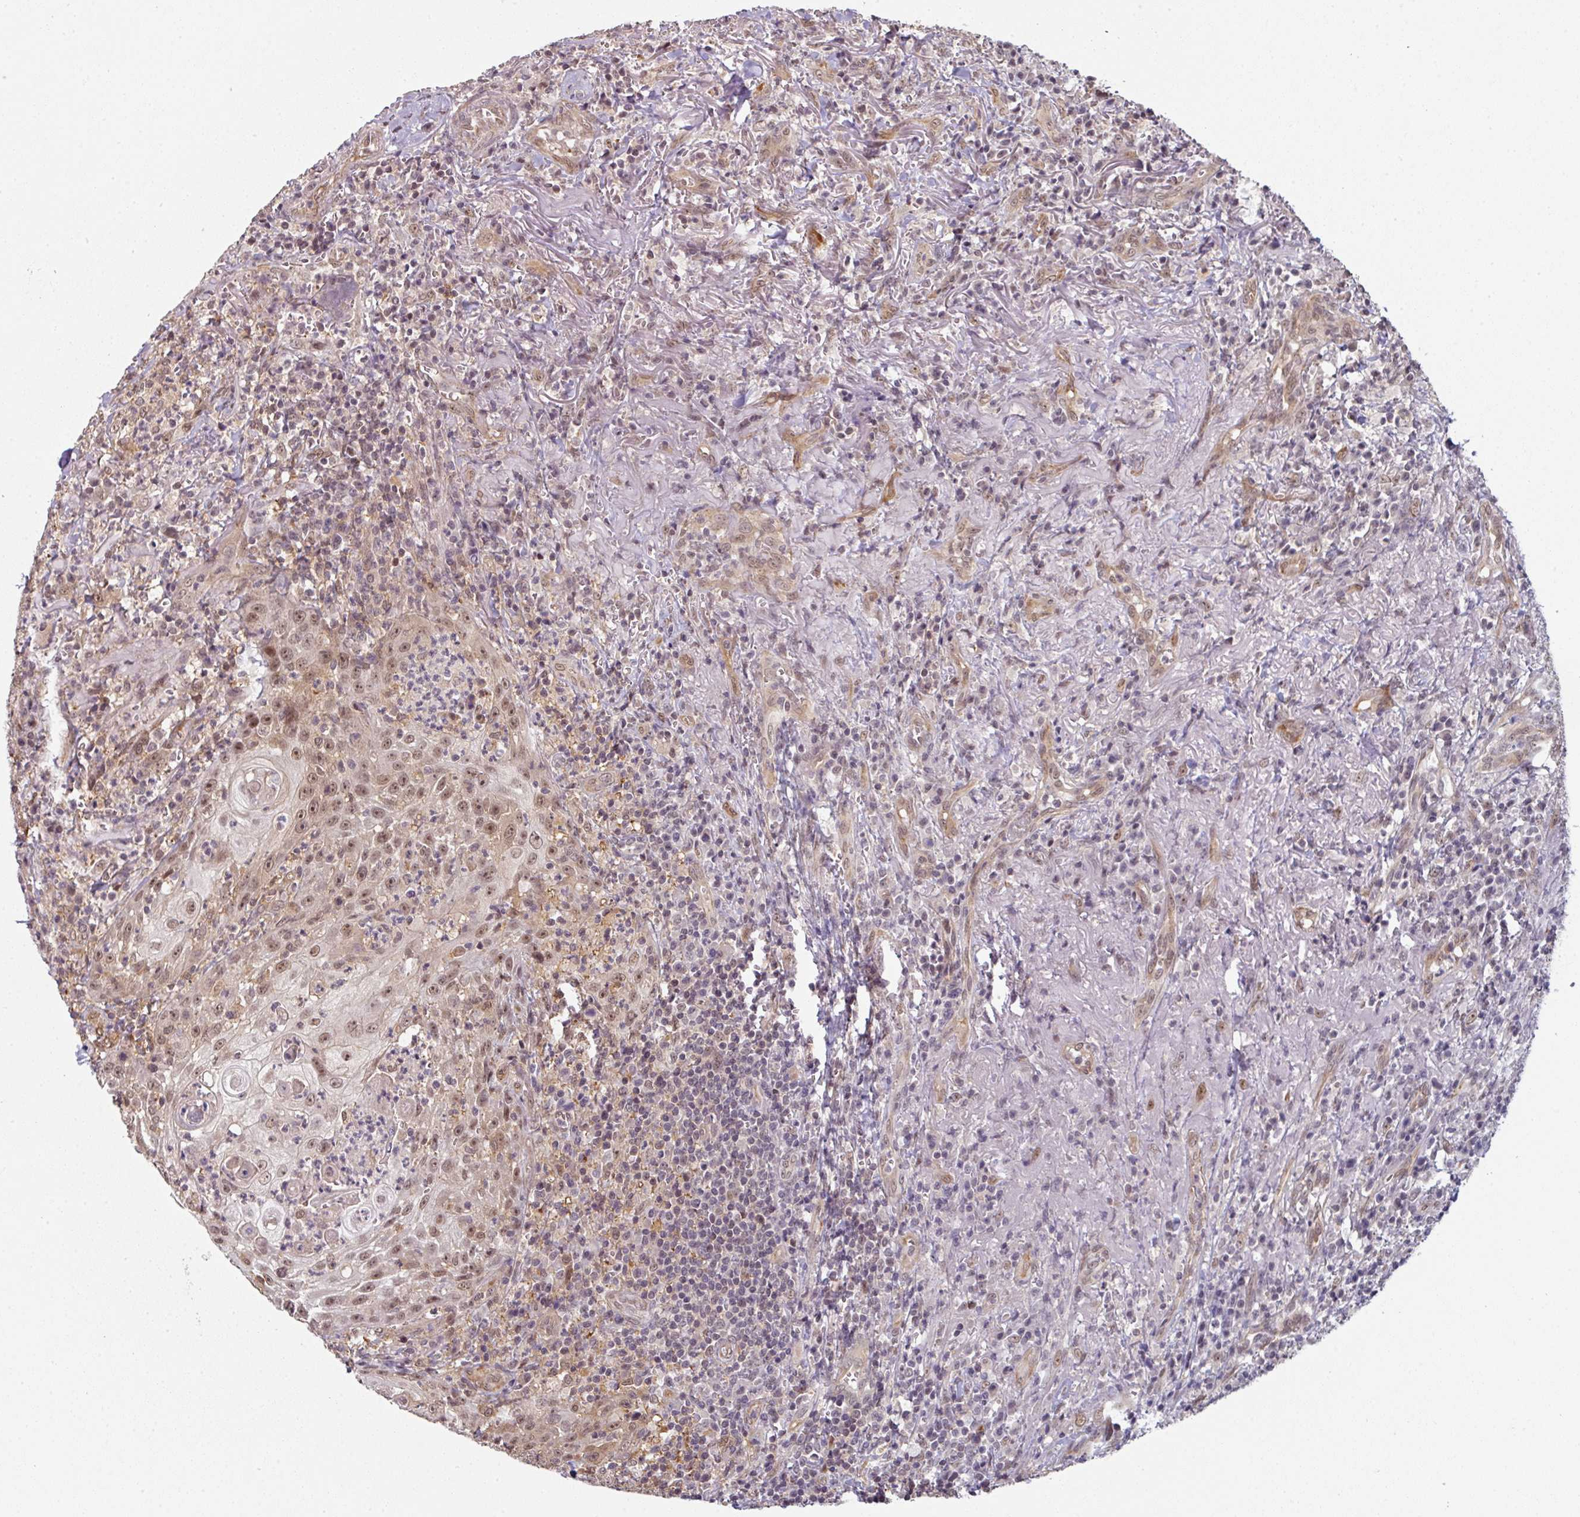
{"staining": {"intensity": "moderate", "quantity": ">75%", "location": "nuclear"}, "tissue": "head and neck cancer", "cell_type": "Tumor cells", "image_type": "cancer", "snomed": [{"axis": "morphology", "description": "Normal tissue, NOS"}, {"axis": "morphology", "description": "Squamous cell carcinoma, NOS"}, {"axis": "topography", "description": "Oral tissue"}, {"axis": "topography", "description": "Head-Neck"}], "caption": "Tumor cells reveal medium levels of moderate nuclear expression in about >75% of cells in head and neck cancer (squamous cell carcinoma). (Brightfield microscopy of DAB IHC at high magnification).", "gene": "GTF2H3", "patient": {"sex": "female", "age": 70}}